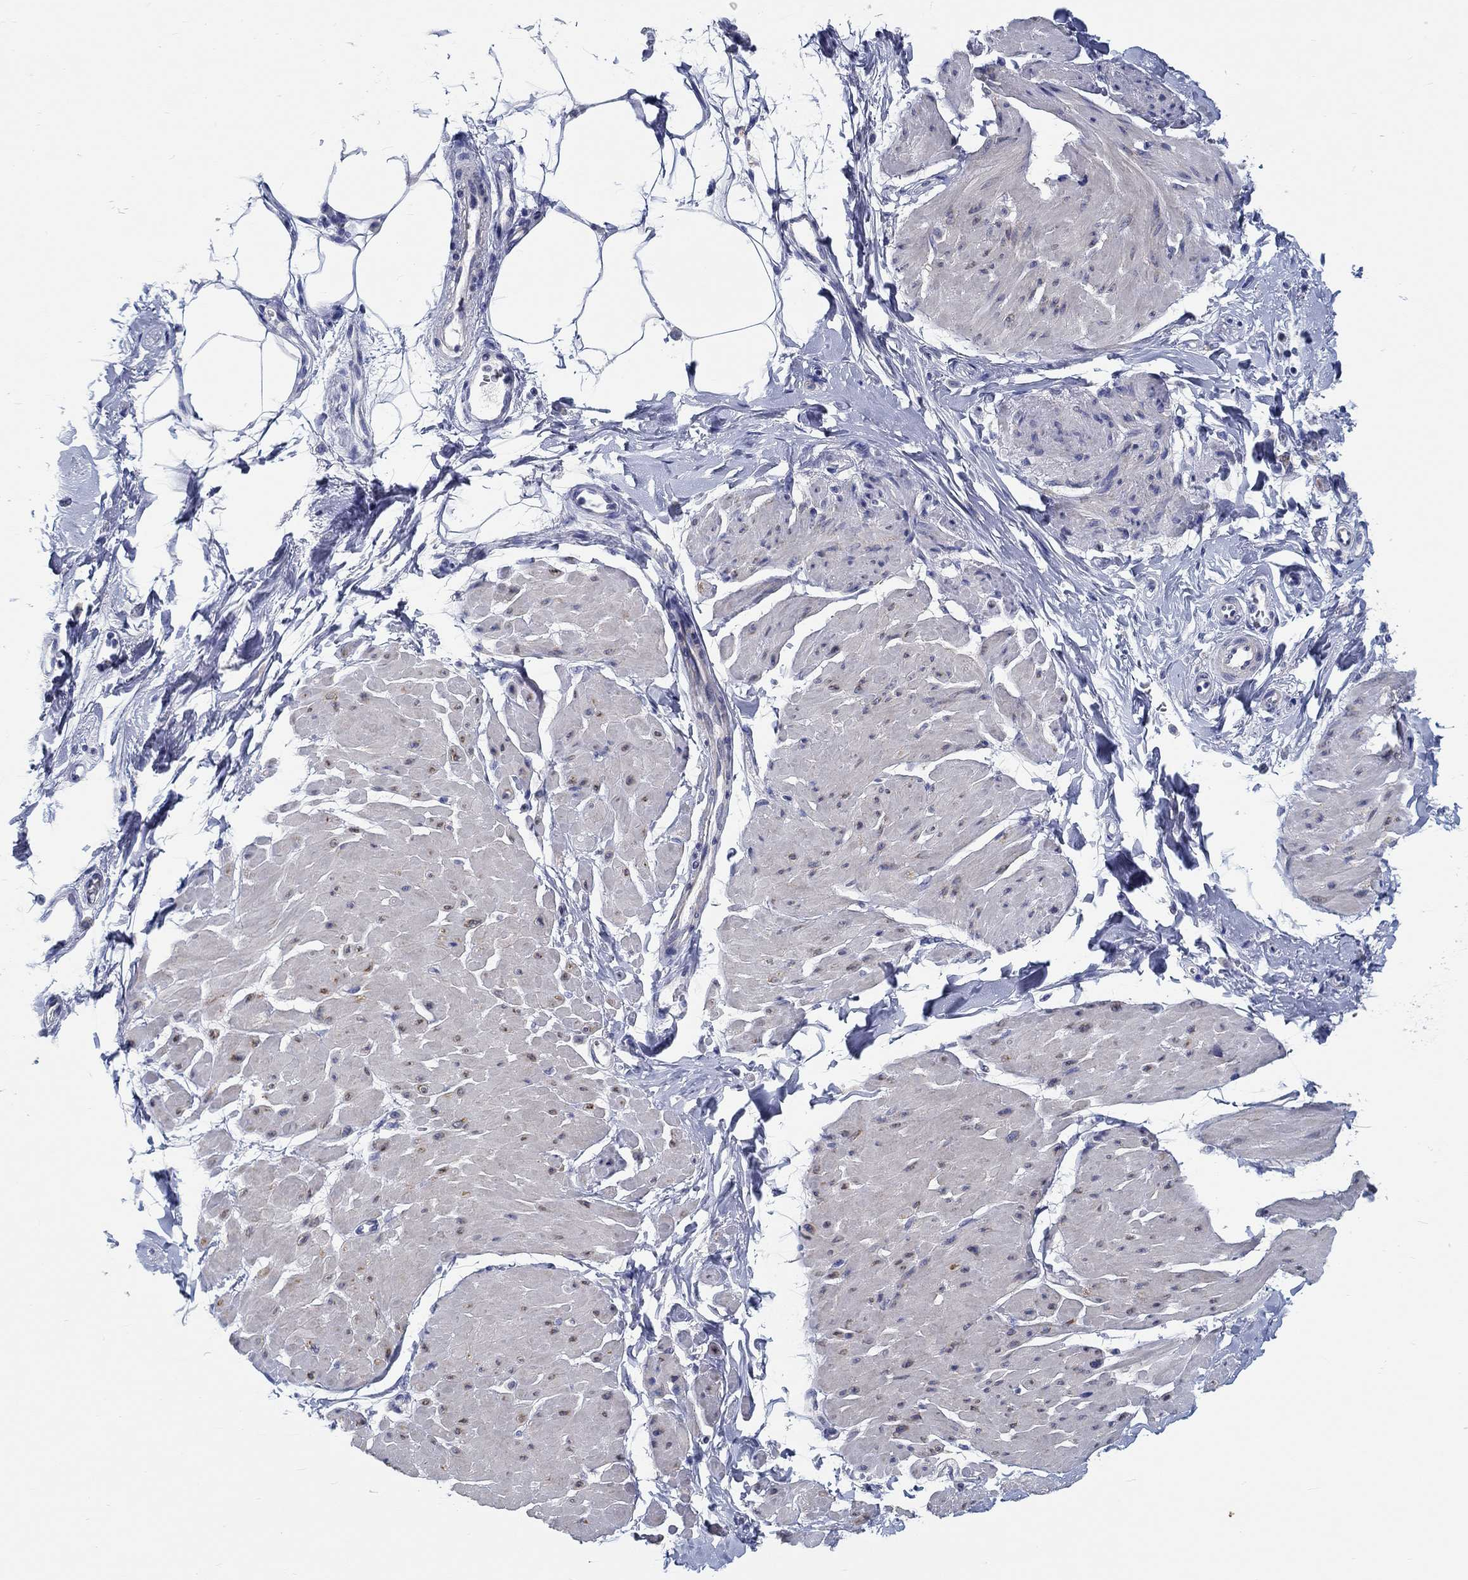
{"staining": {"intensity": "weak", "quantity": "<25%", "location": "nuclear"}, "tissue": "smooth muscle", "cell_type": "Smooth muscle cells", "image_type": "normal", "snomed": [{"axis": "morphology", "description": "Normal tissue, NOS"}, {"axis": "topography", "description": "Adipose tissue"}, {"axis": "topography", "description": "Smooth muscle"}, {"axis": "topography", "description": "Peripheral nerve tissue"}], "caption": "High magnification brightfield microscopy of normal smooth muscle stained with DAB (brown) and counterstained with hematoxylin (blue): smooth muscle cells show no significant positivity. (Immunohistochemistry (ihc), brightfield microscopy, high magnification).", "gene": "MYBPC1", "patient": {"sex": "male", "age": 83}}